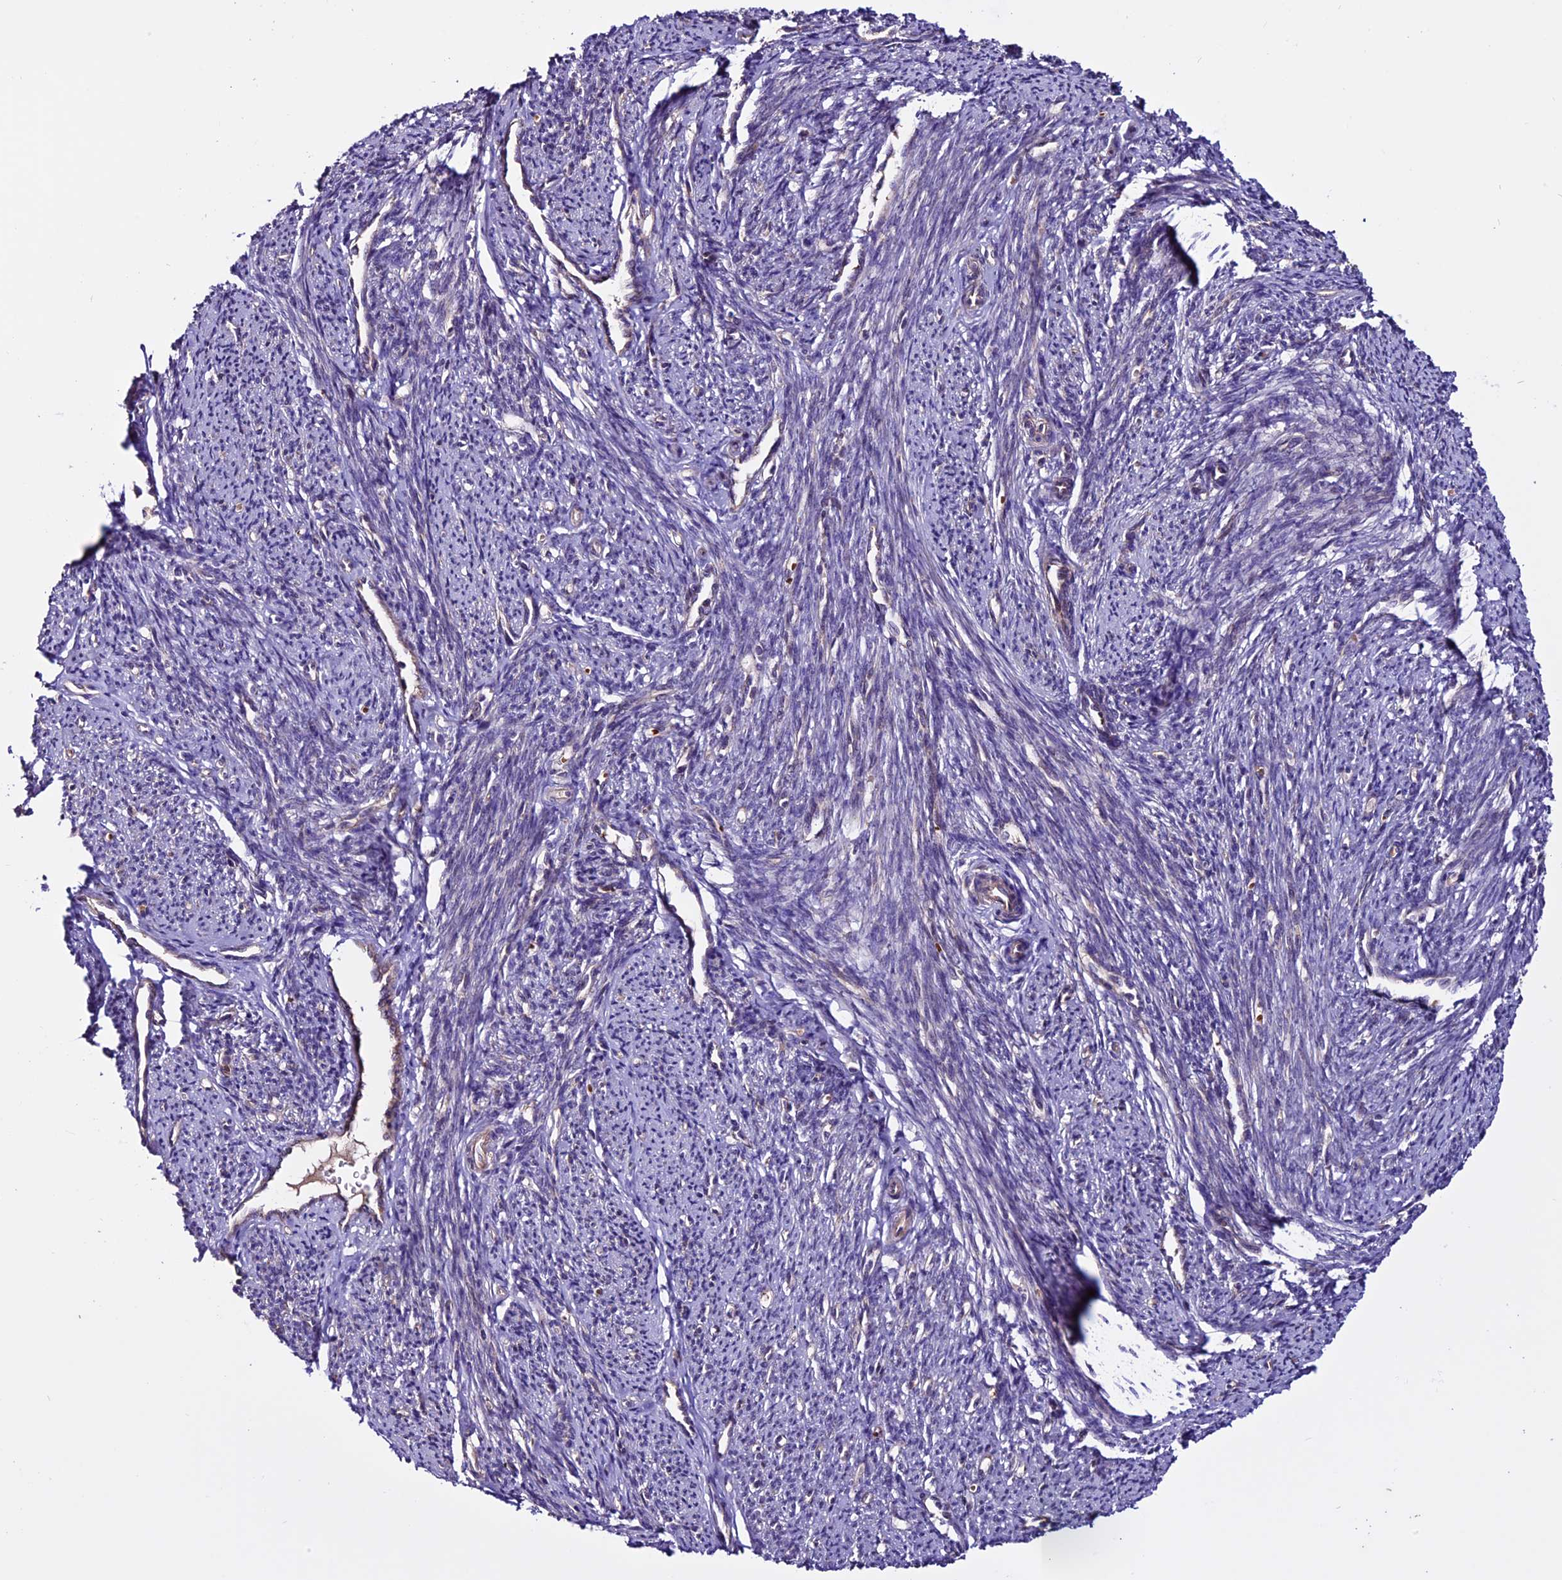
{"staining": {"intensity": "moderate", "quantity": "25%-75%", "location": "cytoplasmic/membranous"}, "tissue": "smooth muscle", "cell_type": "Smooth muscle cells", "image_type": "normal", "snomed": [{"axis": "morphology", "description": "Normal tissue, NOS"}, {"axis": "topography", "description": "Smooth muscle"}, {"axis": "topography", "description": "Uterus"}], "caption": "Immunohistochemistry (IHC) (DAB (3,3'-diaminobenzidine)) staining of benign smooth muscle displays moderate cytoplasmic/membranous protein expression in about 25%-75% of smooth muscle cells.", "gene": "RINL", "patient": {"sex": "female", "age": 59}}